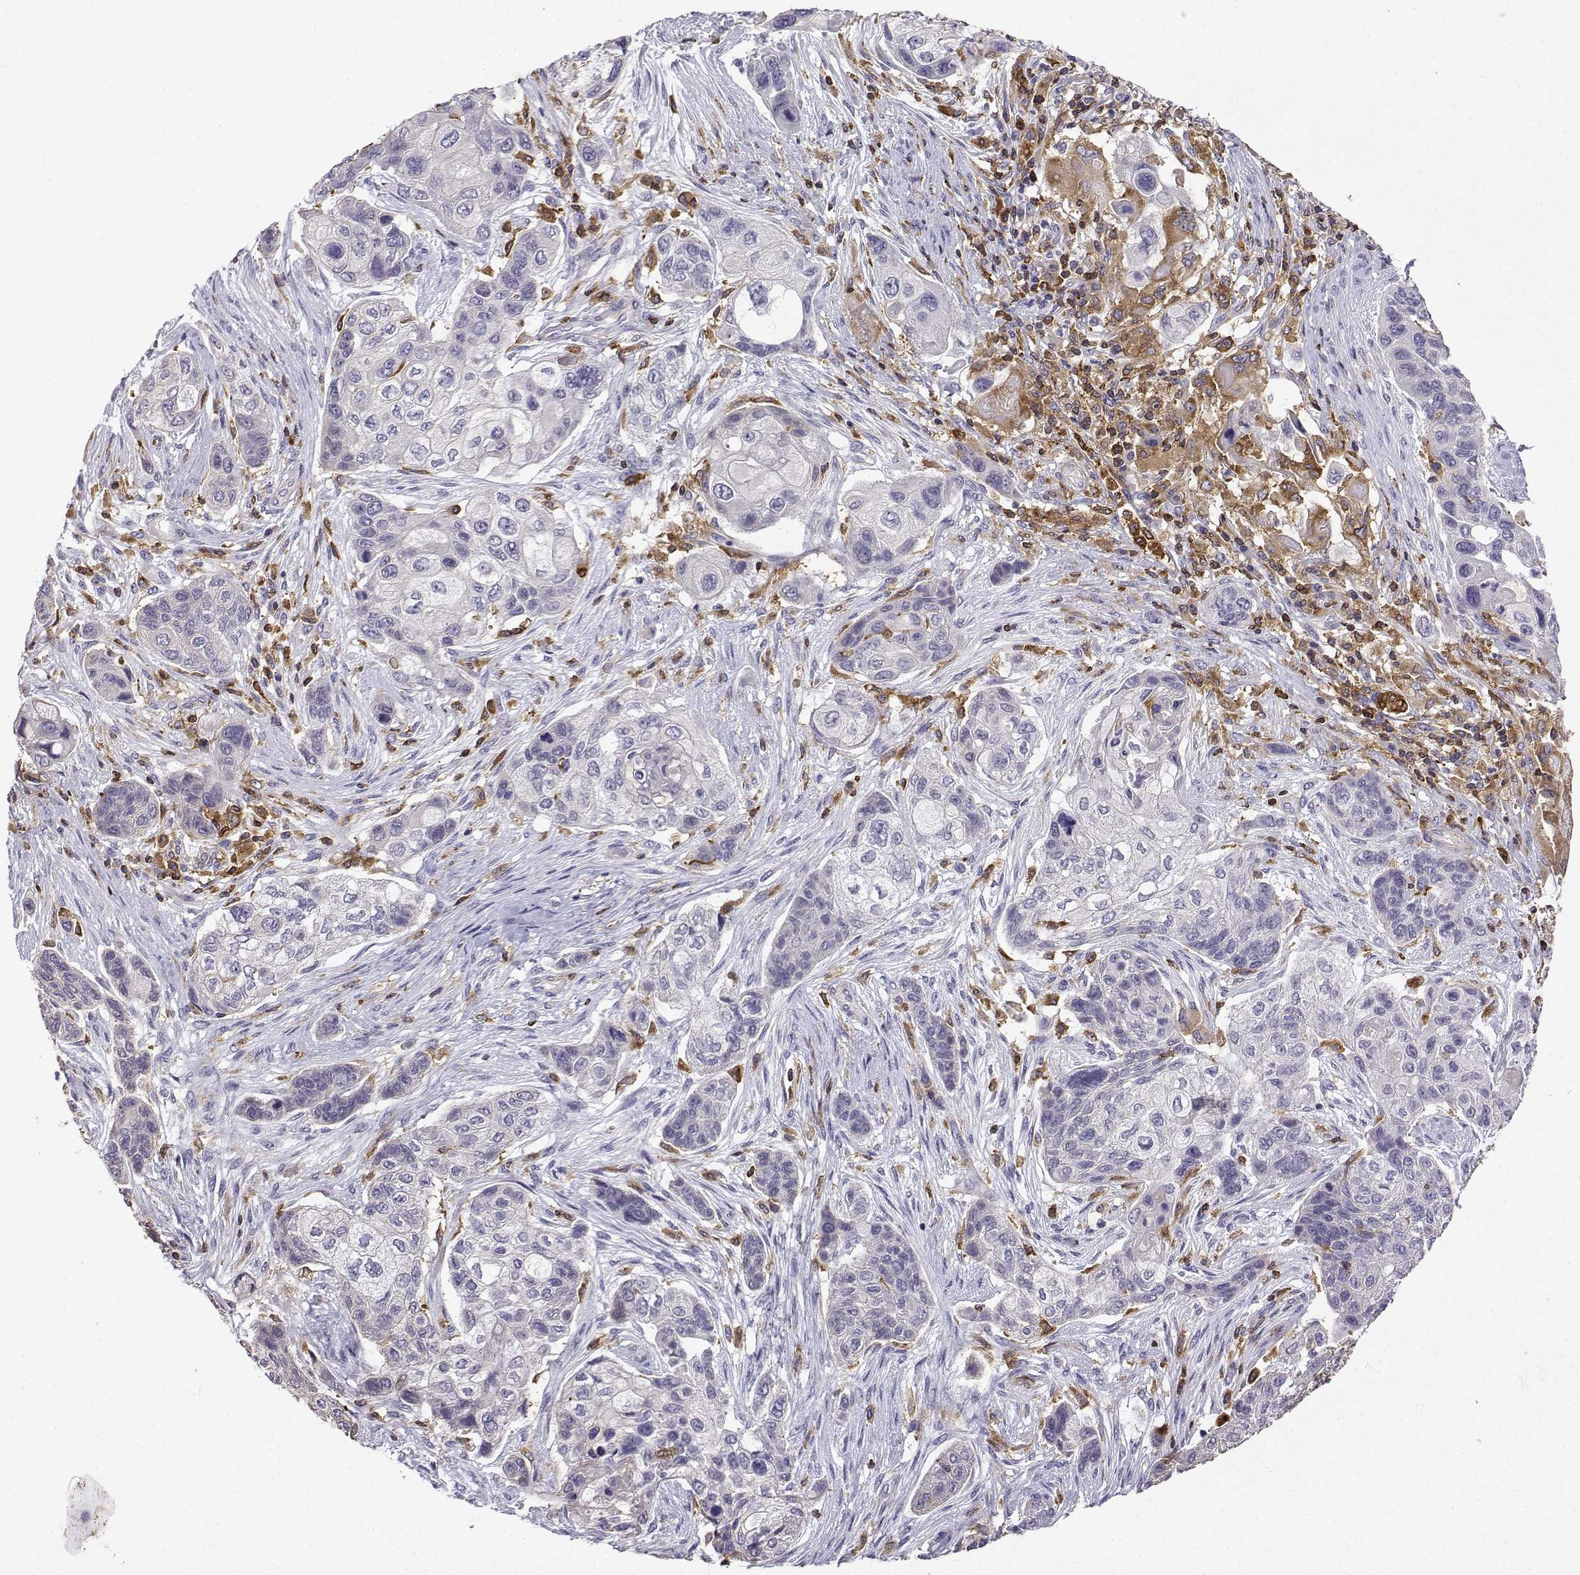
{"staining": {"intensity": "negative", "quantity": "none", "location": "none"}, "tissue": "lung cancer", "cell_type": "Tumor cells", "image_type": "cancer", "snomed": [{"axis": "morphology", "description": "Squamous cell carcinoma, NOS"}, {"axis": "topography", "description": "Lung"}], "caption": "Immunohistochemistry of human lung squamous cell carcinoma reveals no positivity in tumor cells.", "gene": "DOCK10", "patient": {"sex": "male", "age": 69}}